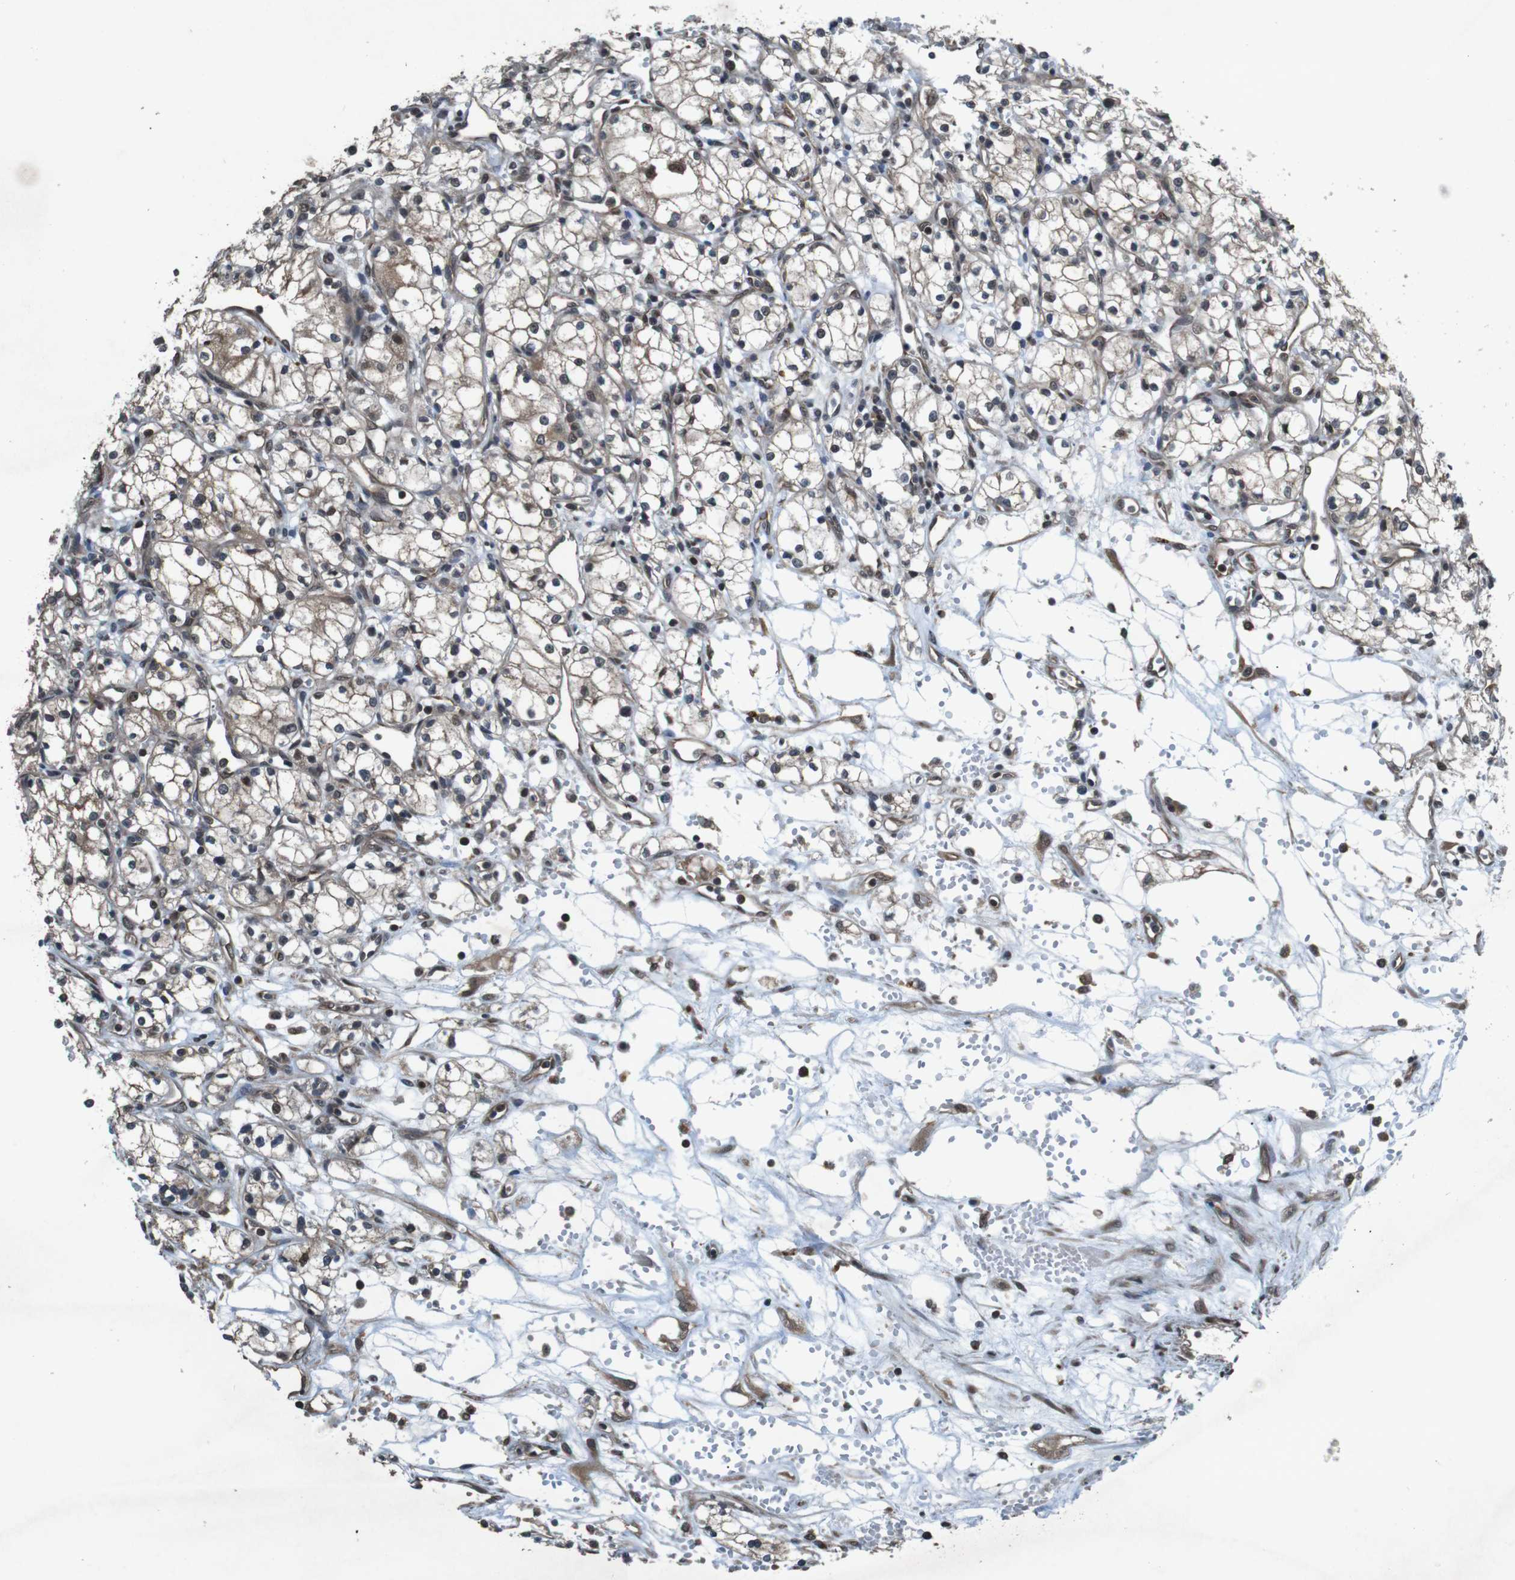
{"staining": {"intensity": "weak", "quantity": "25%-75%", "location": "cytoplasmic/membranous,nuclear"}, "tissue": "renal cancer", "cell_type": "Tumor cells", "image_type": "cancer", "snomed": [{"axis": "morphology", "description": "Normal tissue, NOS"}, {"axis": "morphology", "description": "Adenocarcinoma, NOS"}, {"axis": "topography", "description": "Kidney"}], "caption": "Protein analysis of renal cancer tissue demonstrates weak cytoplasmic/membranous and nuclear expression in approximately 25%-75% of tumor cells.", "gene": "SOCS1", "patient": {"sex": "male", "age": 59}}